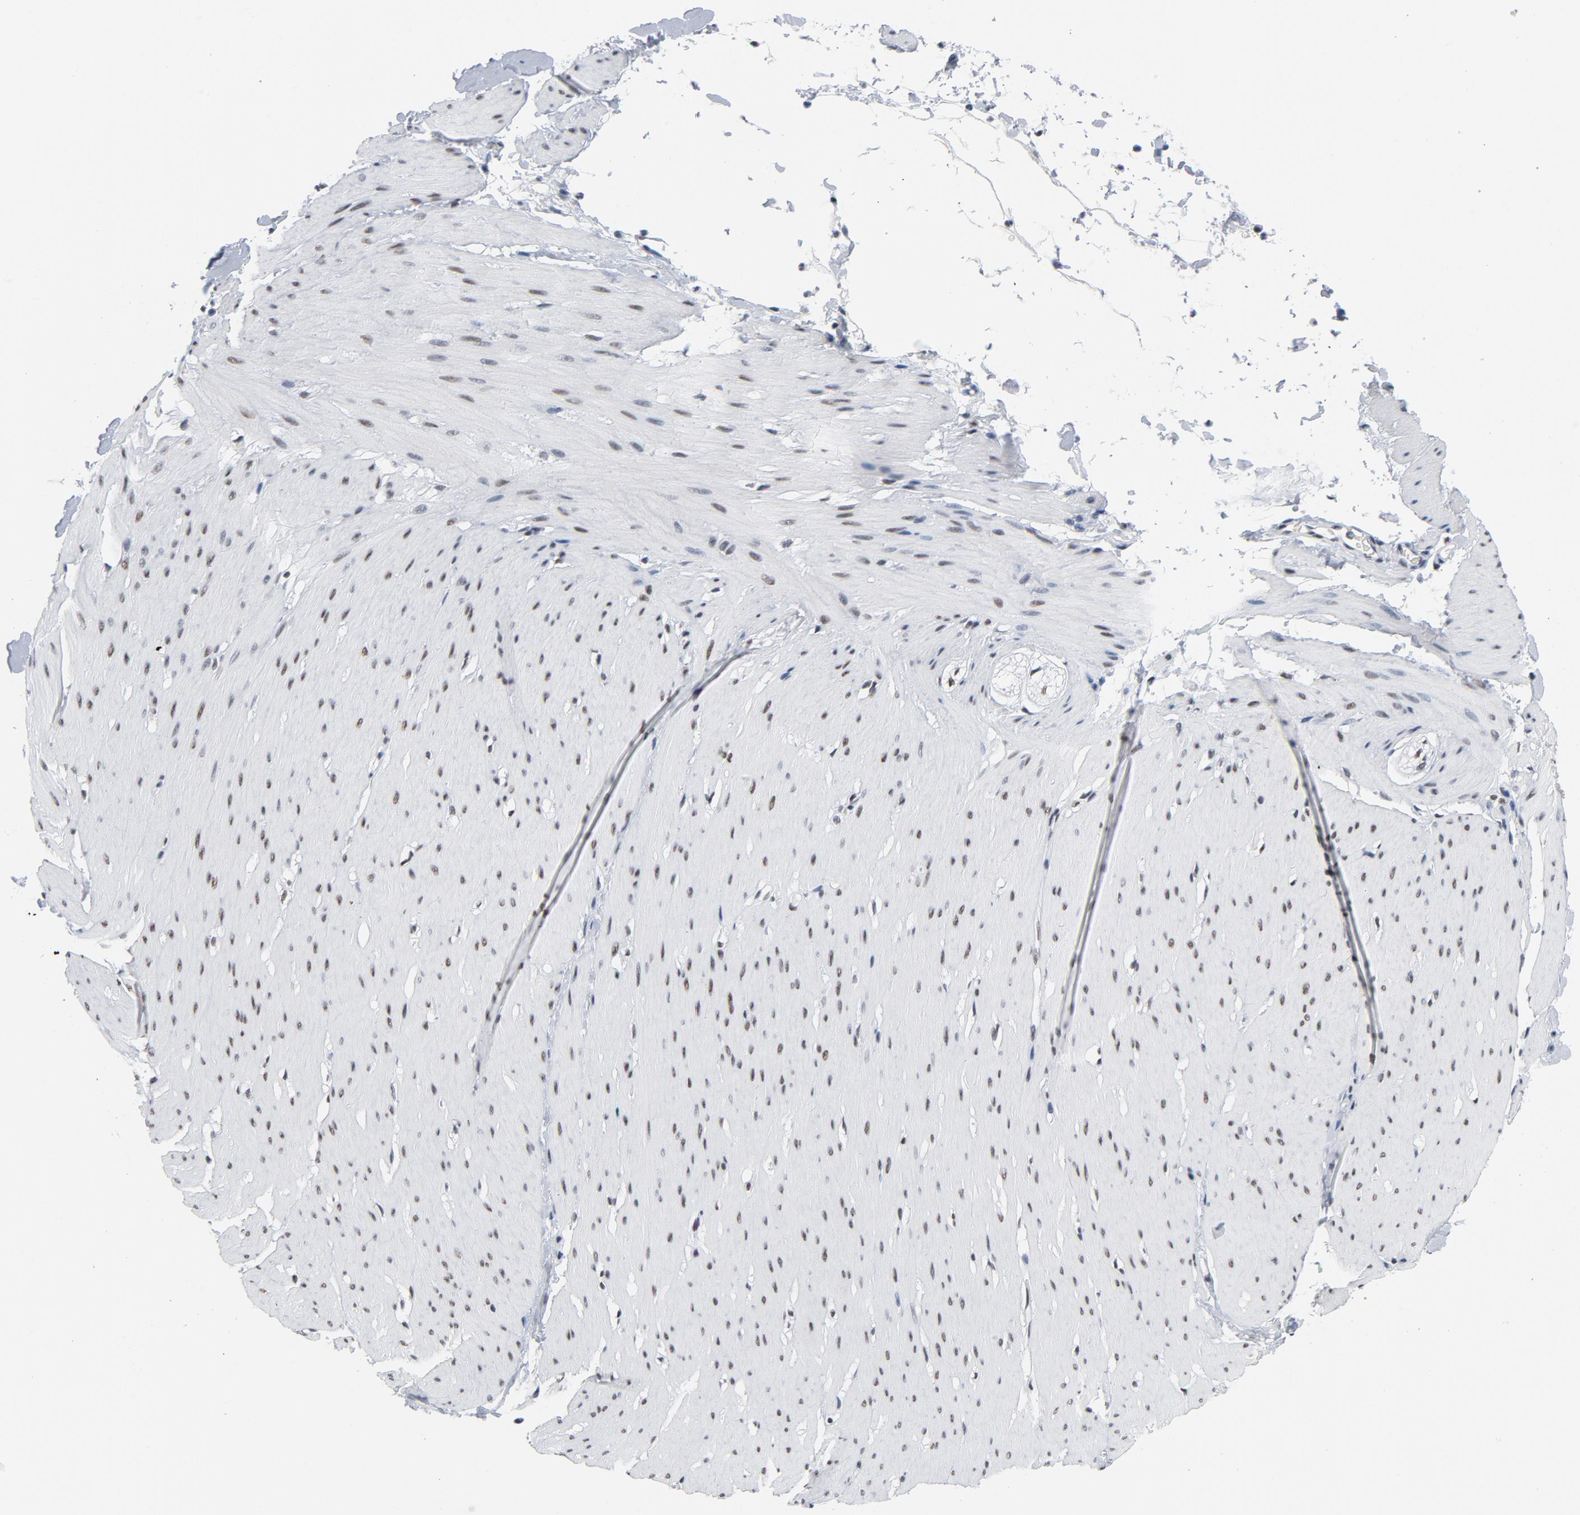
{"staining": {"intensity": "moderate", "quantity": ">75%", "location": "nuclear"}, "tissue": "smooth muscle", "cell_type": "Smooth muscle cells", "image_type": "normal", "snomed": [{"axis": "morphology", "description": "Normal tissue, NOS"}, {"axis": "topography", "description": "Smooth muscle"}, {"axis": "topography", "description": "Colon"}], "caption": "Moderate nuclear staining for a protein is appreciated in about >75% of smooth muscle cells of benign smooth muscle using immunohistochemistry (IHC).", "gene": "CSTF2", "patient": {"sex": "male", "age": 67}}